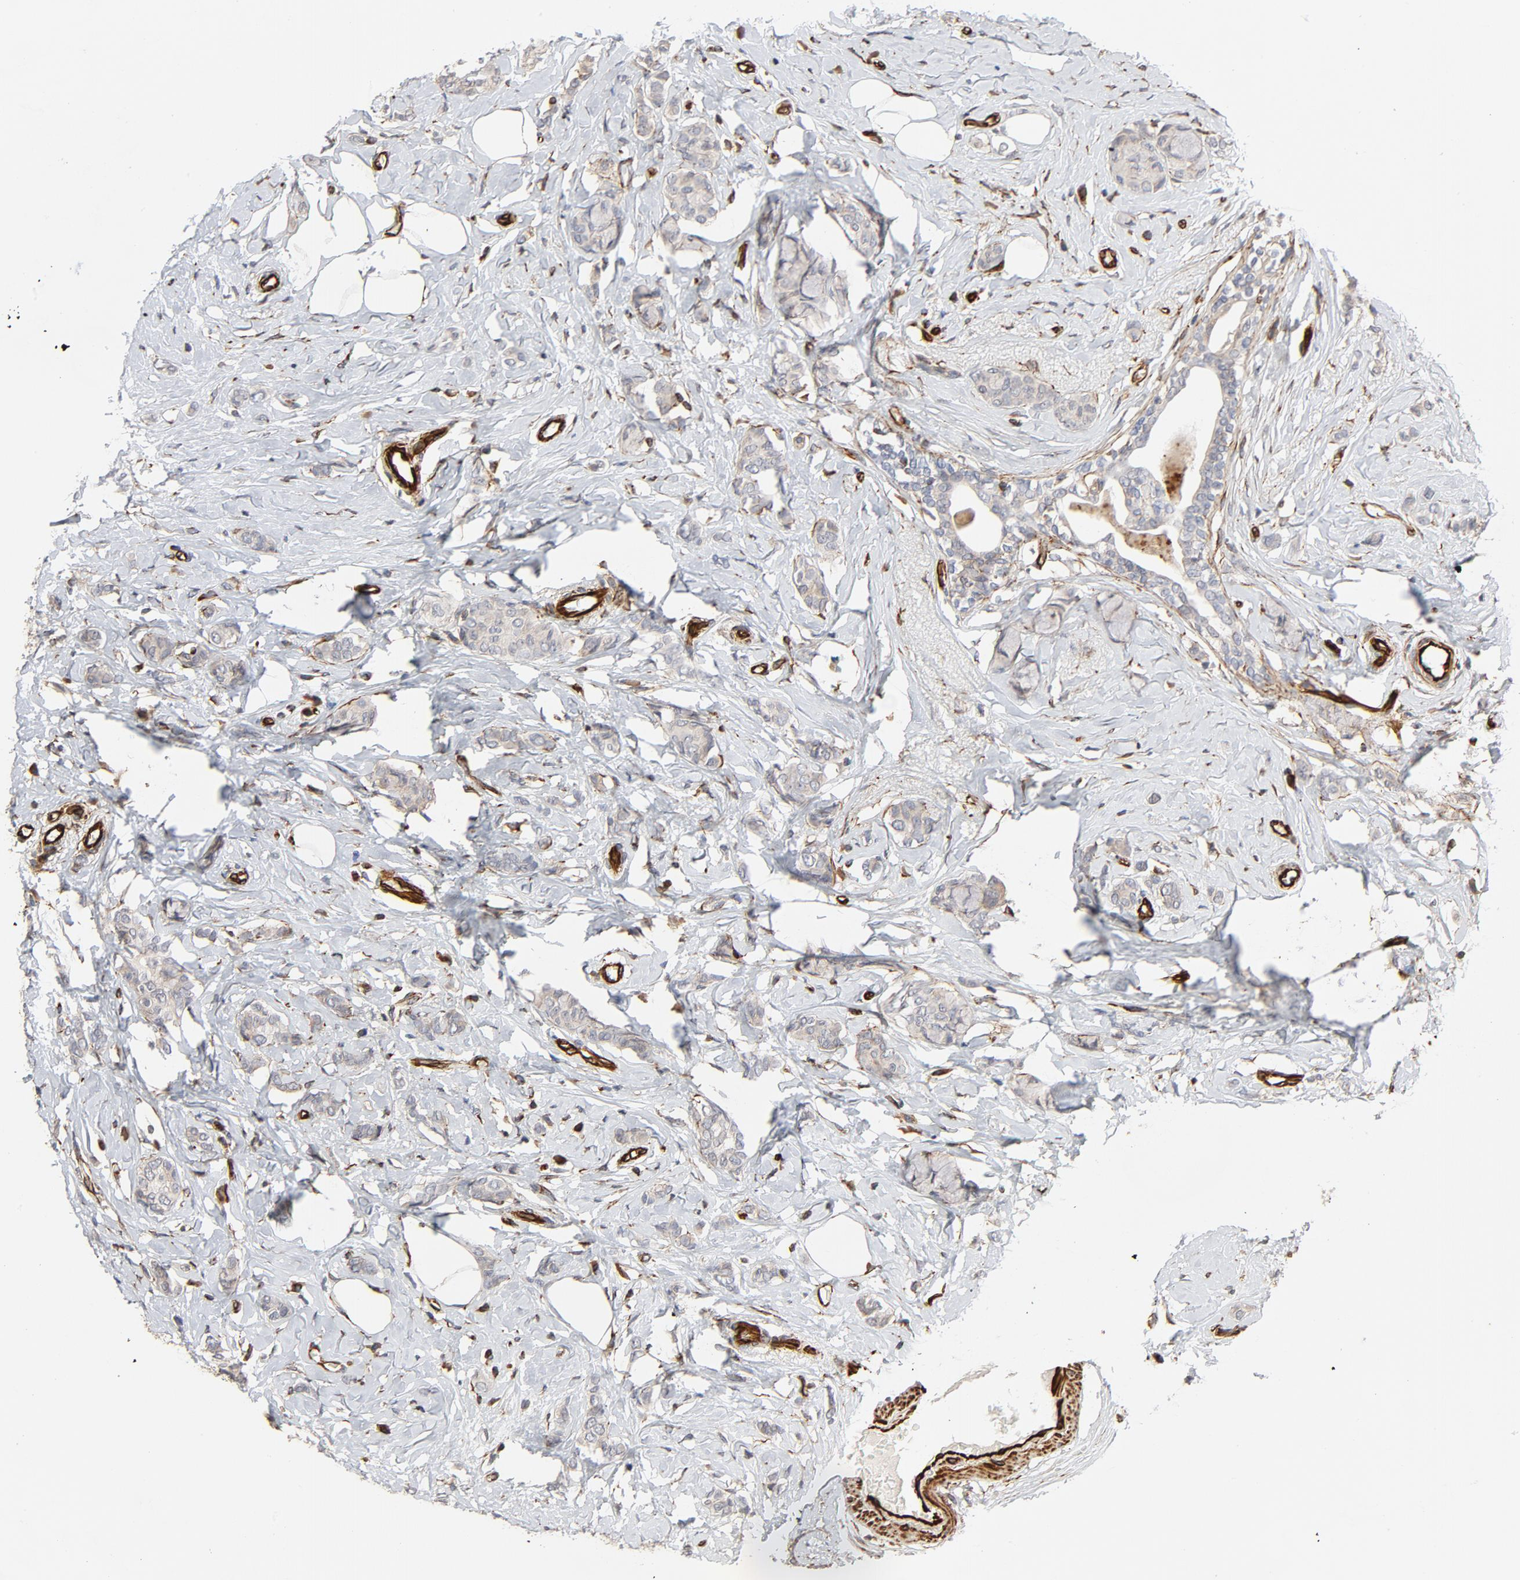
{"staining": {"intensity": "weak", "quantity": ">75%", "location": "cytoplasmic/membranous"}, "tissue": "breast cancer", "cell_type": "Tumor cells", "image_type": "cancer", "snomed": [{"axis": "morphology", "description": "Lobular carcinoma"}, {"axis": "topography", "description": "Breast"}], "caption": "Immunohistochemical staining of breast lobular carcinoma demonstrates low levels of weak cytoplasmic/membranous protein expression in about >75% of tumor cells.", "gene": "FAM118A", "patient": {"sex": "female", "age": 60}}